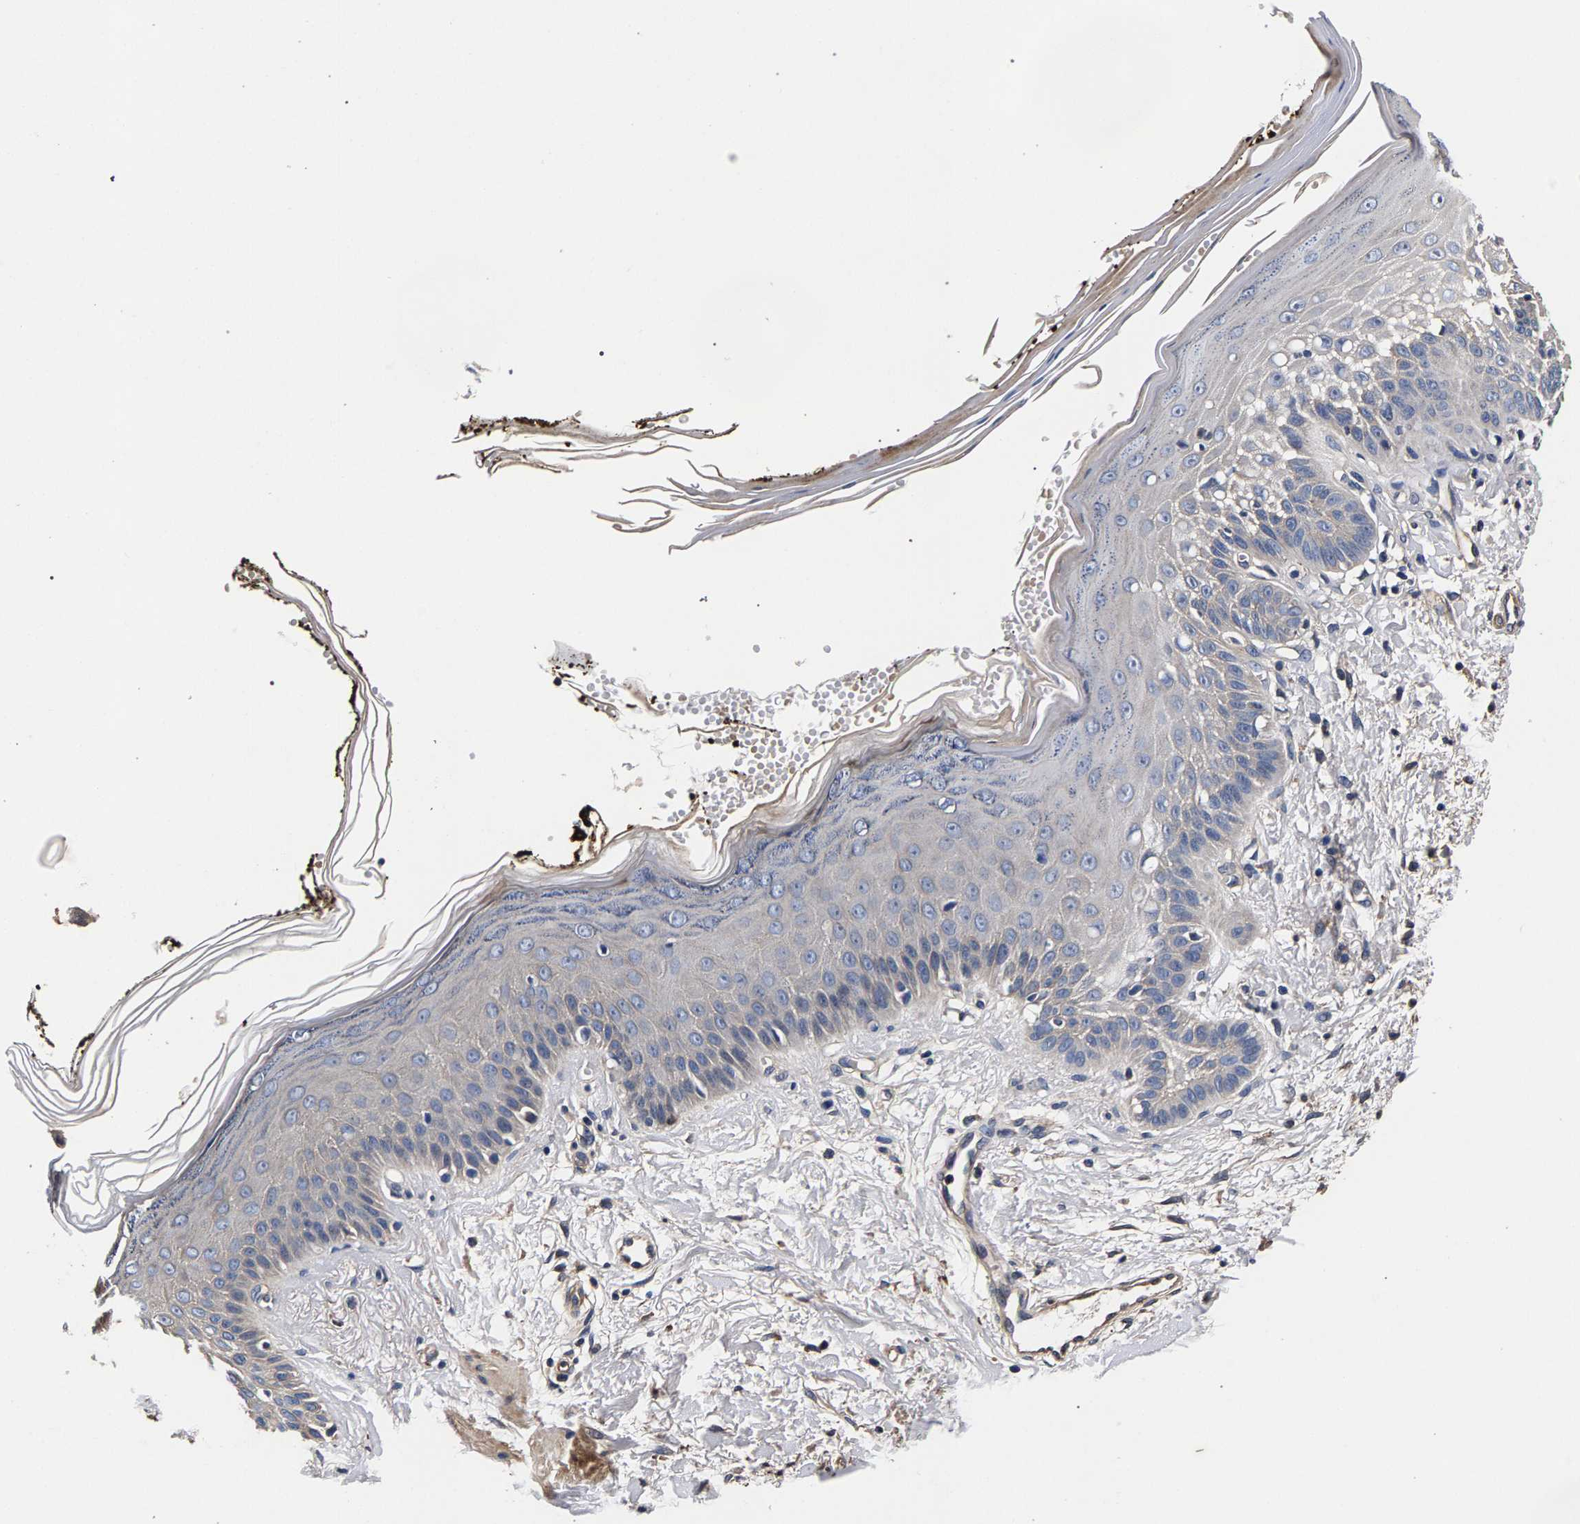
{"staining": {"intensity": "weak", "quantity": ">75%", "location": "cytoplasmic/membranous"}, "tissue": "skin", "cell_type": "Fibroblasts", "image_type": "normal", "snomed": [{"axis": "morphology", "description": "Normal tissue, NOS"}, {"axis": "topography", "description": "Skin"}, {"axis": "topography", "description": "Peripheral nerve tissue"}], "caption": "Protein positivity by immunohistochemistry exhibits weak cytoplasmic/membranous expression in about >75% of fibroblasts in normal skin.", "gene": "MARCHF7", "patient": {"sex": "male", "age": 24}}